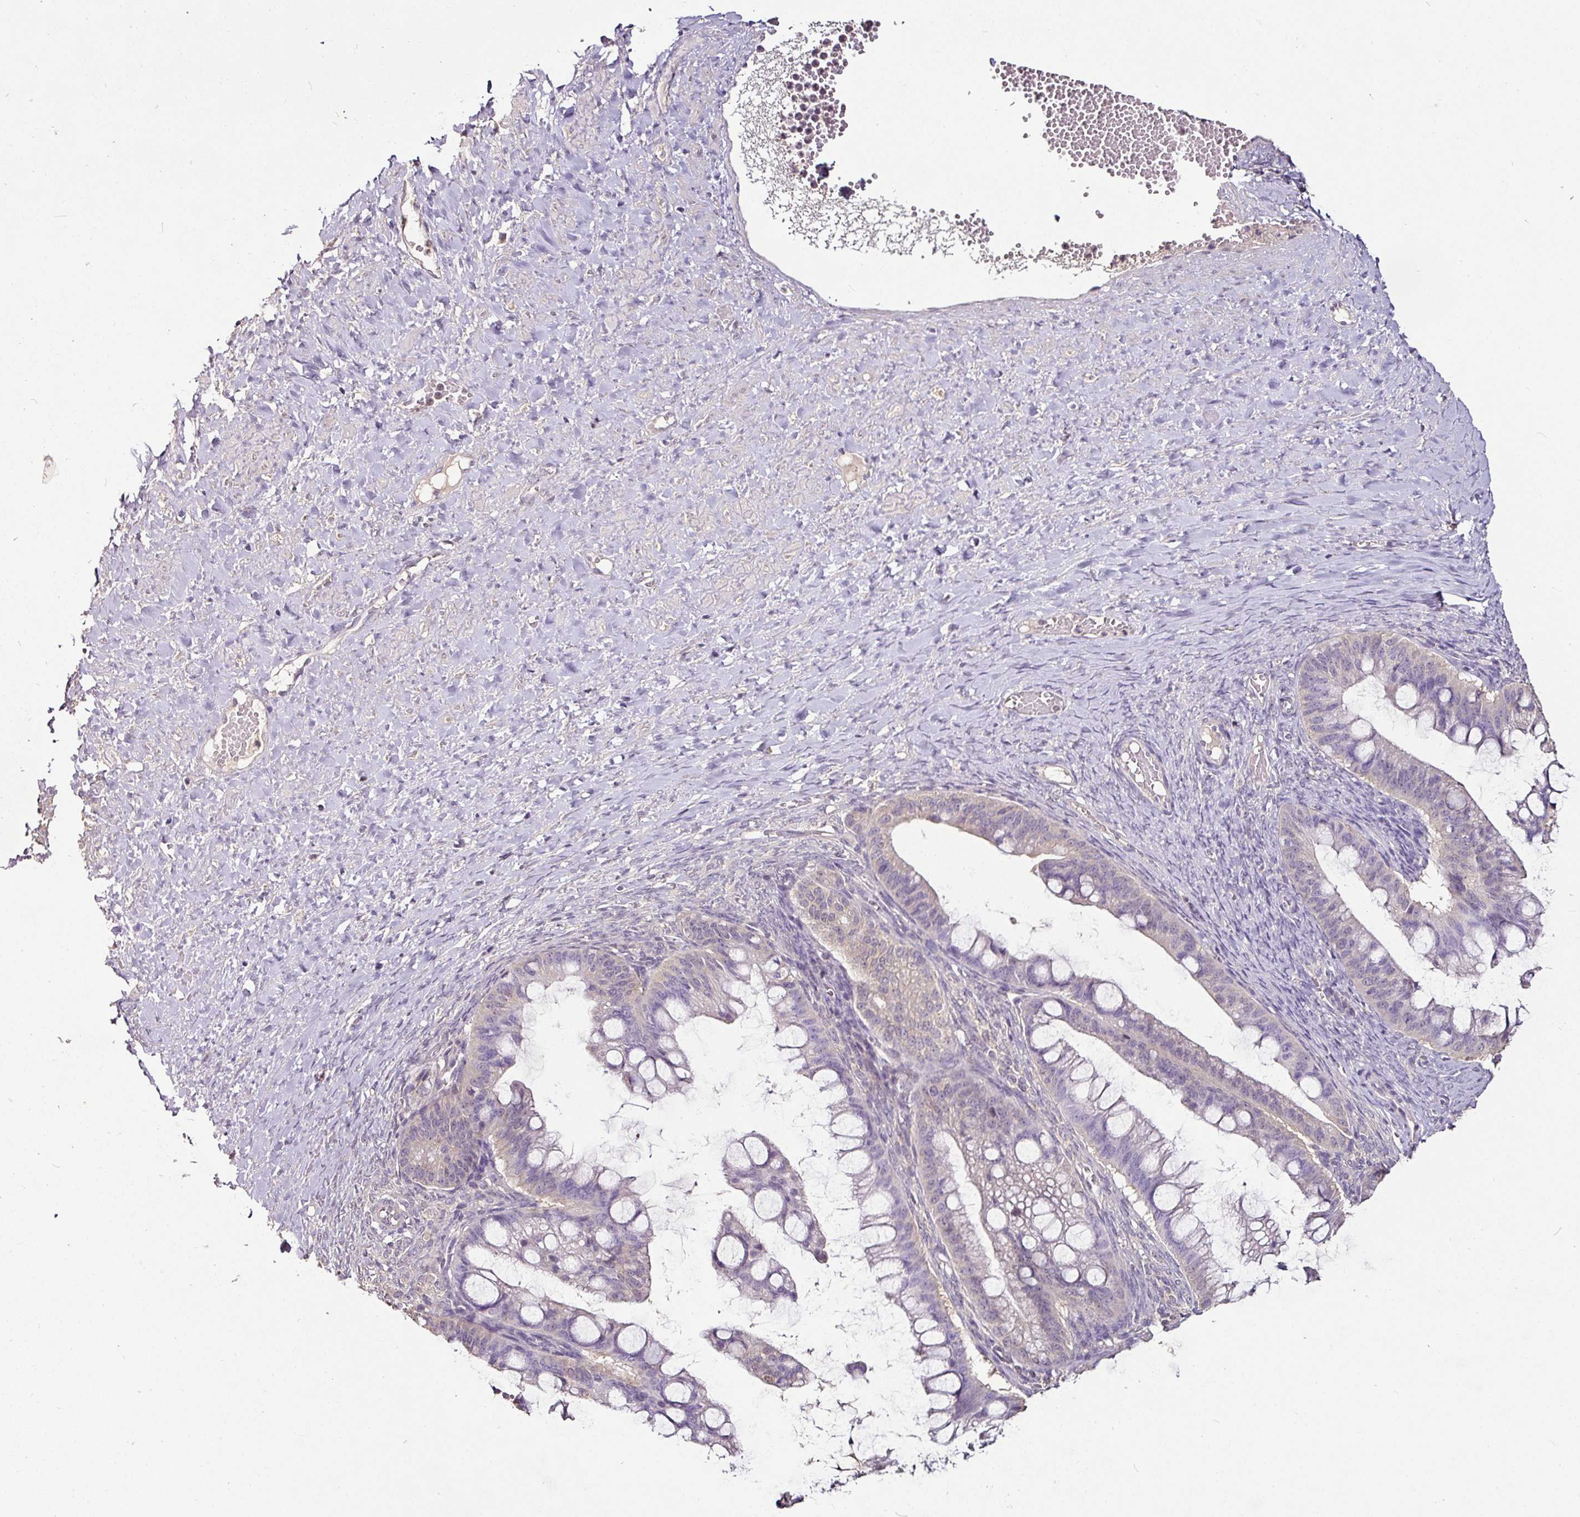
{"staining": {"intensity": "negative", "quantity": "none", "location": "none"}, "tissue": "ovarian cancer", "cell_type": "Tumor cells", "image_type": "cancer", "snomed": [{"axis": "morphology", "description": "Cystadenocarcinoma, mucinous, NOS"}, {"axis": "topography", "description": "Ovary"}], "caption": "Tumor cells are negative for protein expression in human mucinous cystadenocarcinoma (ovarian).", "gene": "RPL38", "patient": {"sex": "female", "age": 73}}